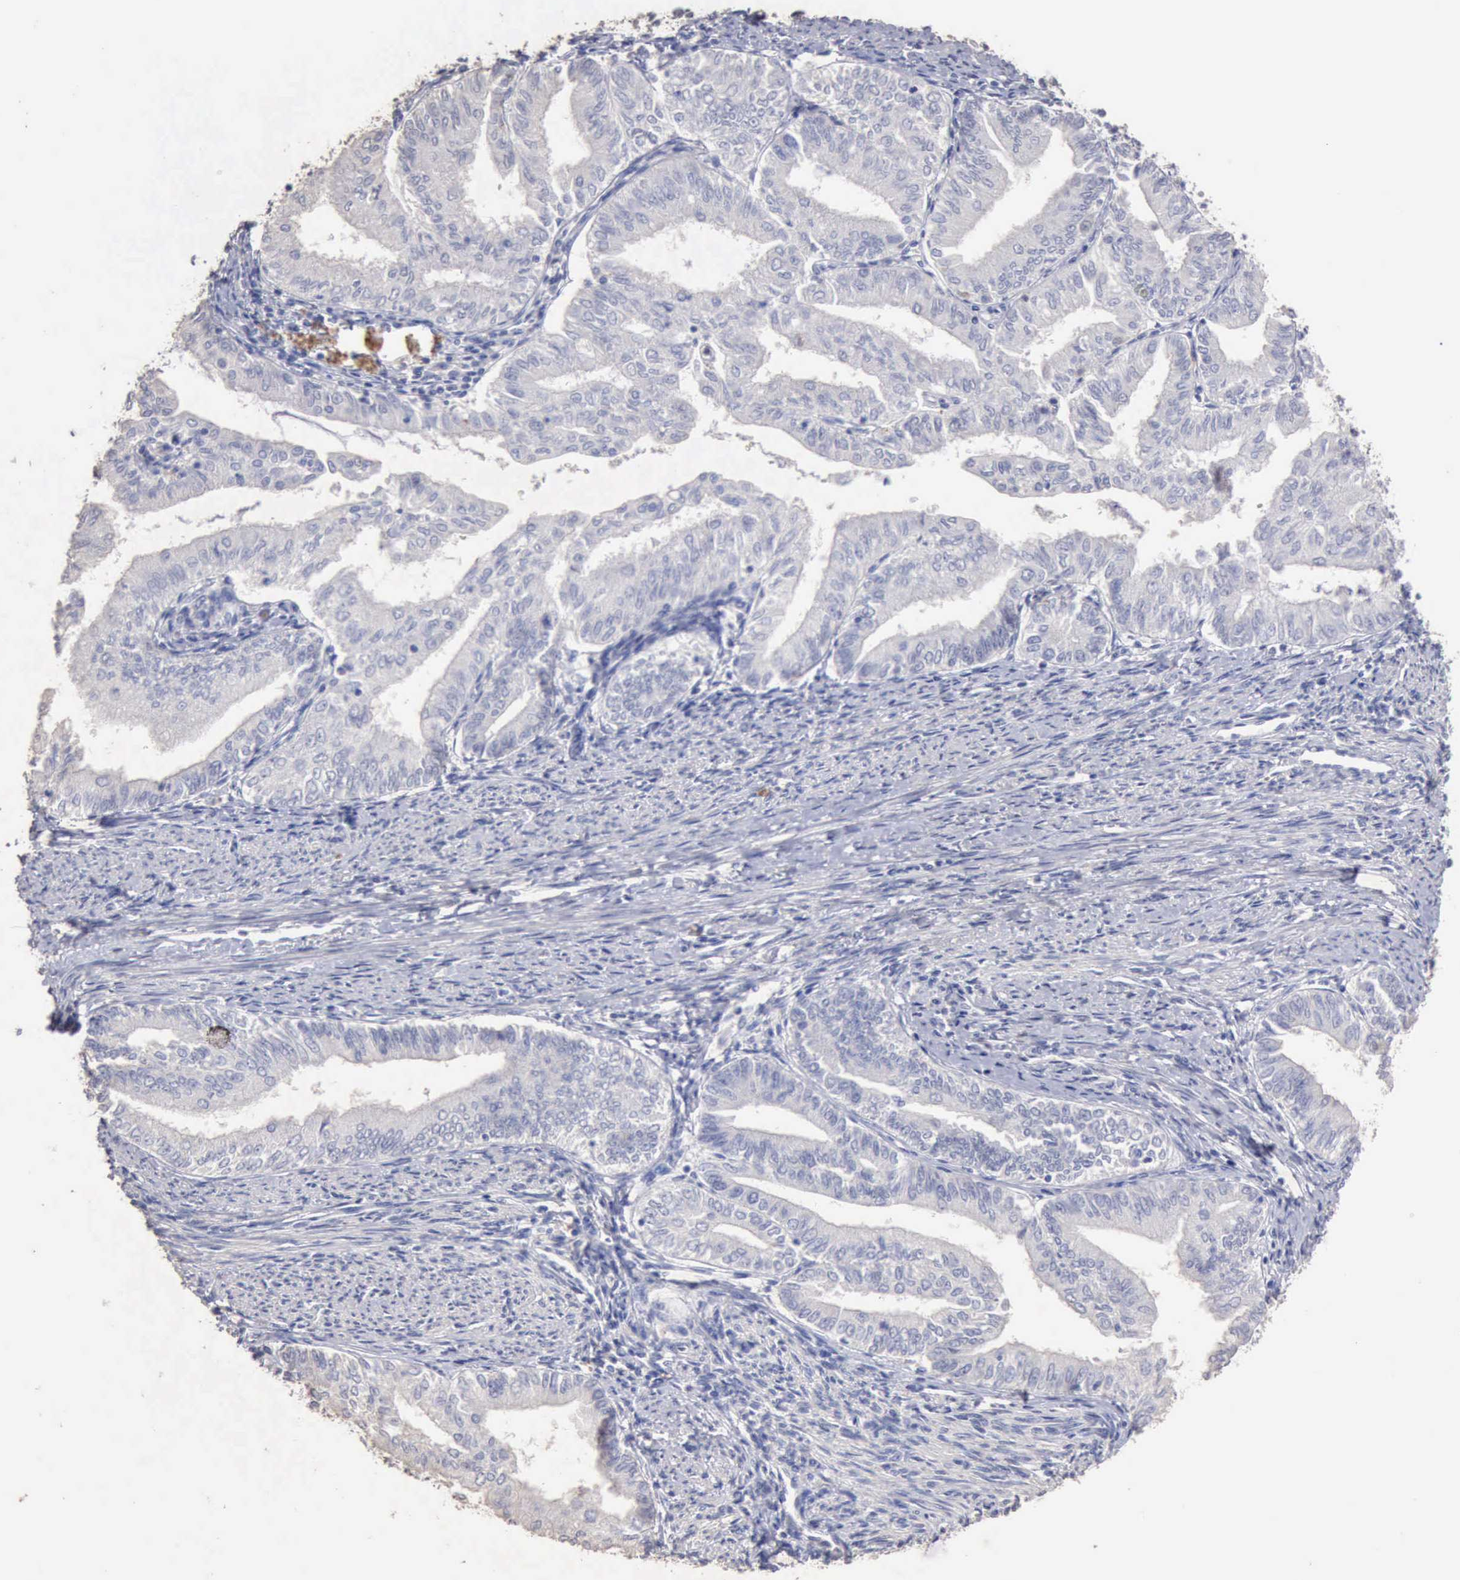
{"staining": {"intensity": "negative", "quantity": "none", "location": "none"}, "tissue": "endometrial cancer", "cell_type": "Tumor cells", "image_type": "cancer", "snomed": [{"axis": "morphology", "description": "Adenocarcinoma, NOS"}, {"axis": "topography", "description": "Endometrium"}], "caption": "This is an IHC micrograph of human endometrial adenocarcinoma. There is no expression in tumor cells.", "gene": "KRT6B", "patient": {"sex": "female", "age": 66}}